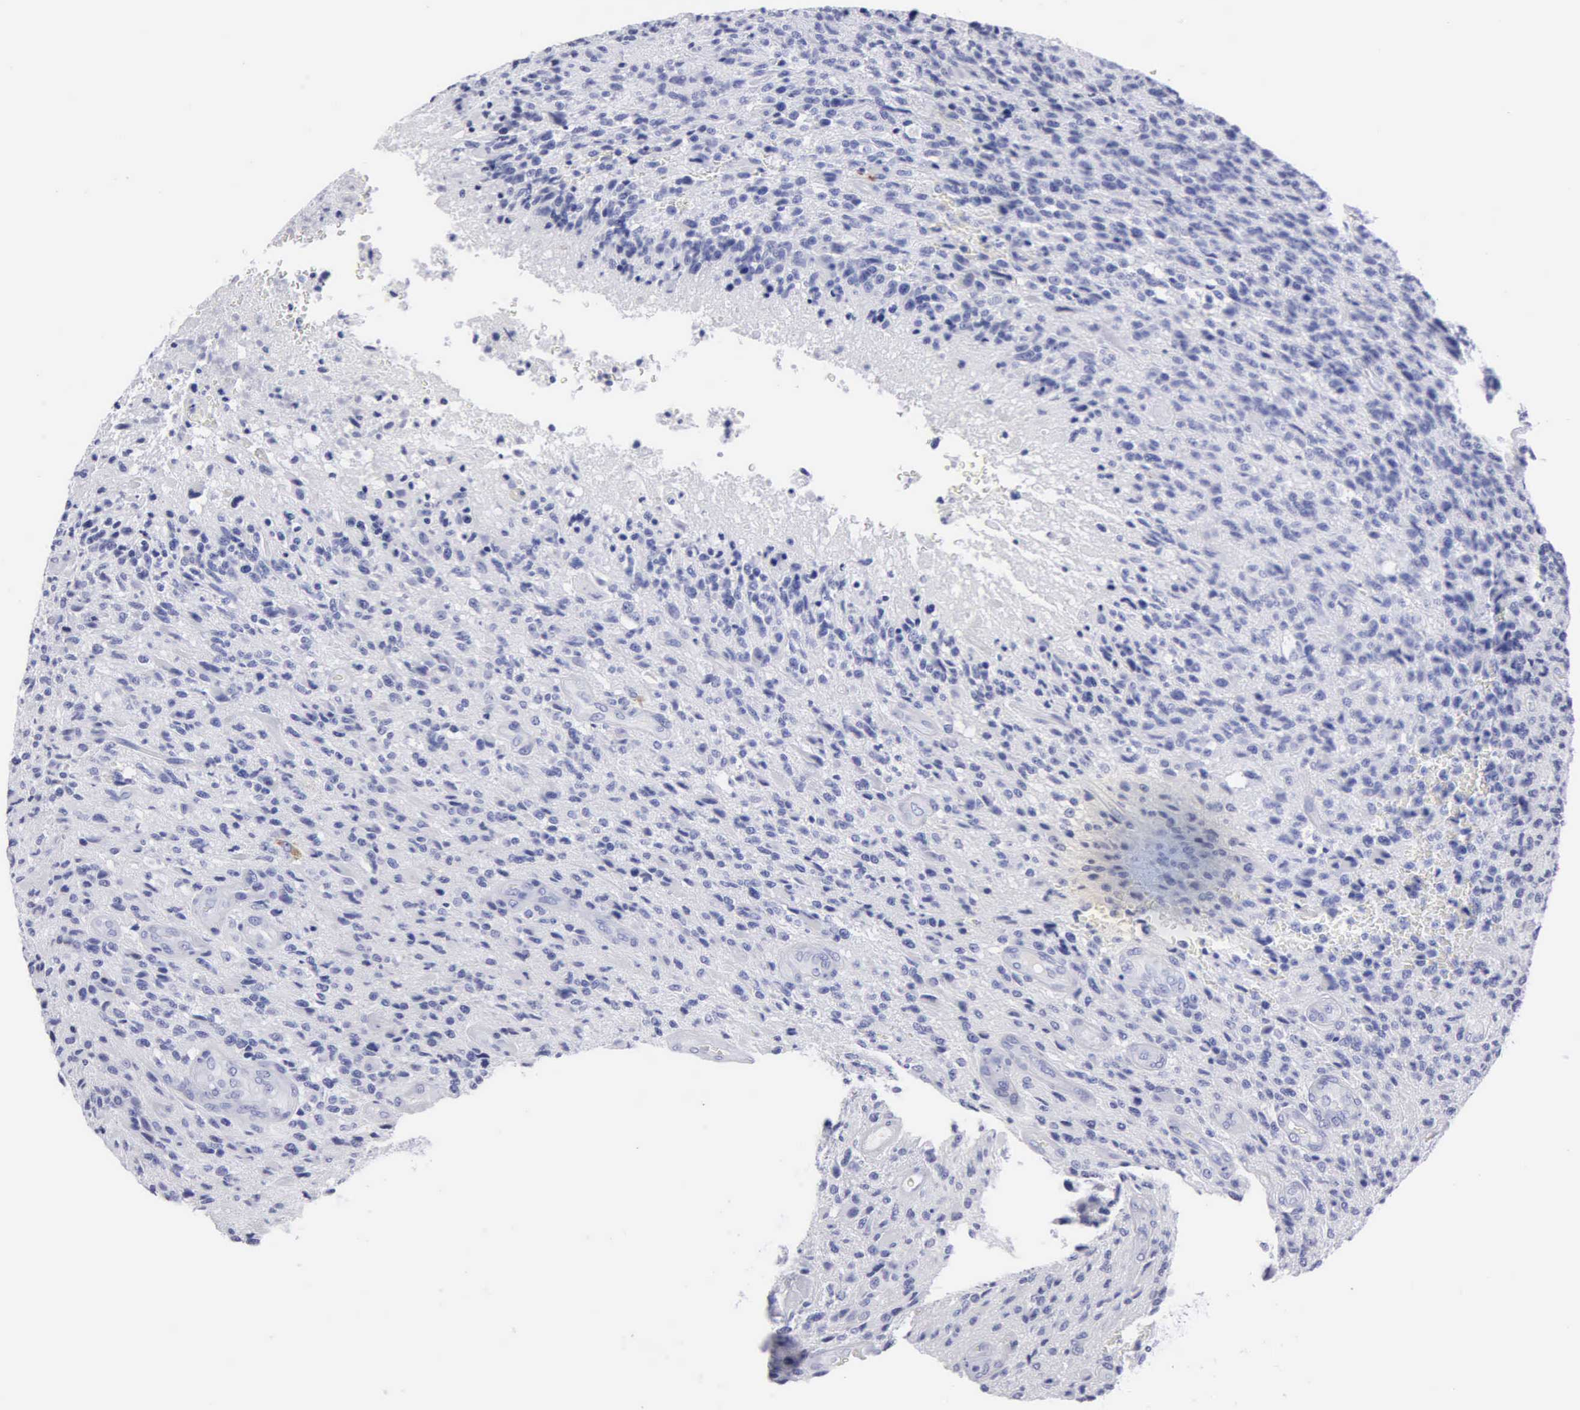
{"staining": {"intensity": "negative", "quantity": "none", "location": "none"}, "tissue": "glioma", "cell_type": "Tumor cells", "image_type": "cancer", "snomed": [{"axis": "morphology", "description": "Glioma, malignant, High grade"}, {"axis": "topography", "description": "Brain"}], "caption": "This is an immunohistochemistry (IHC) histopathology image of human malignant glioma (high-grade). There is no staining in tumor cells.", "gene": "CYP19A1", "patient": {"sex": "male", "age": 36}}